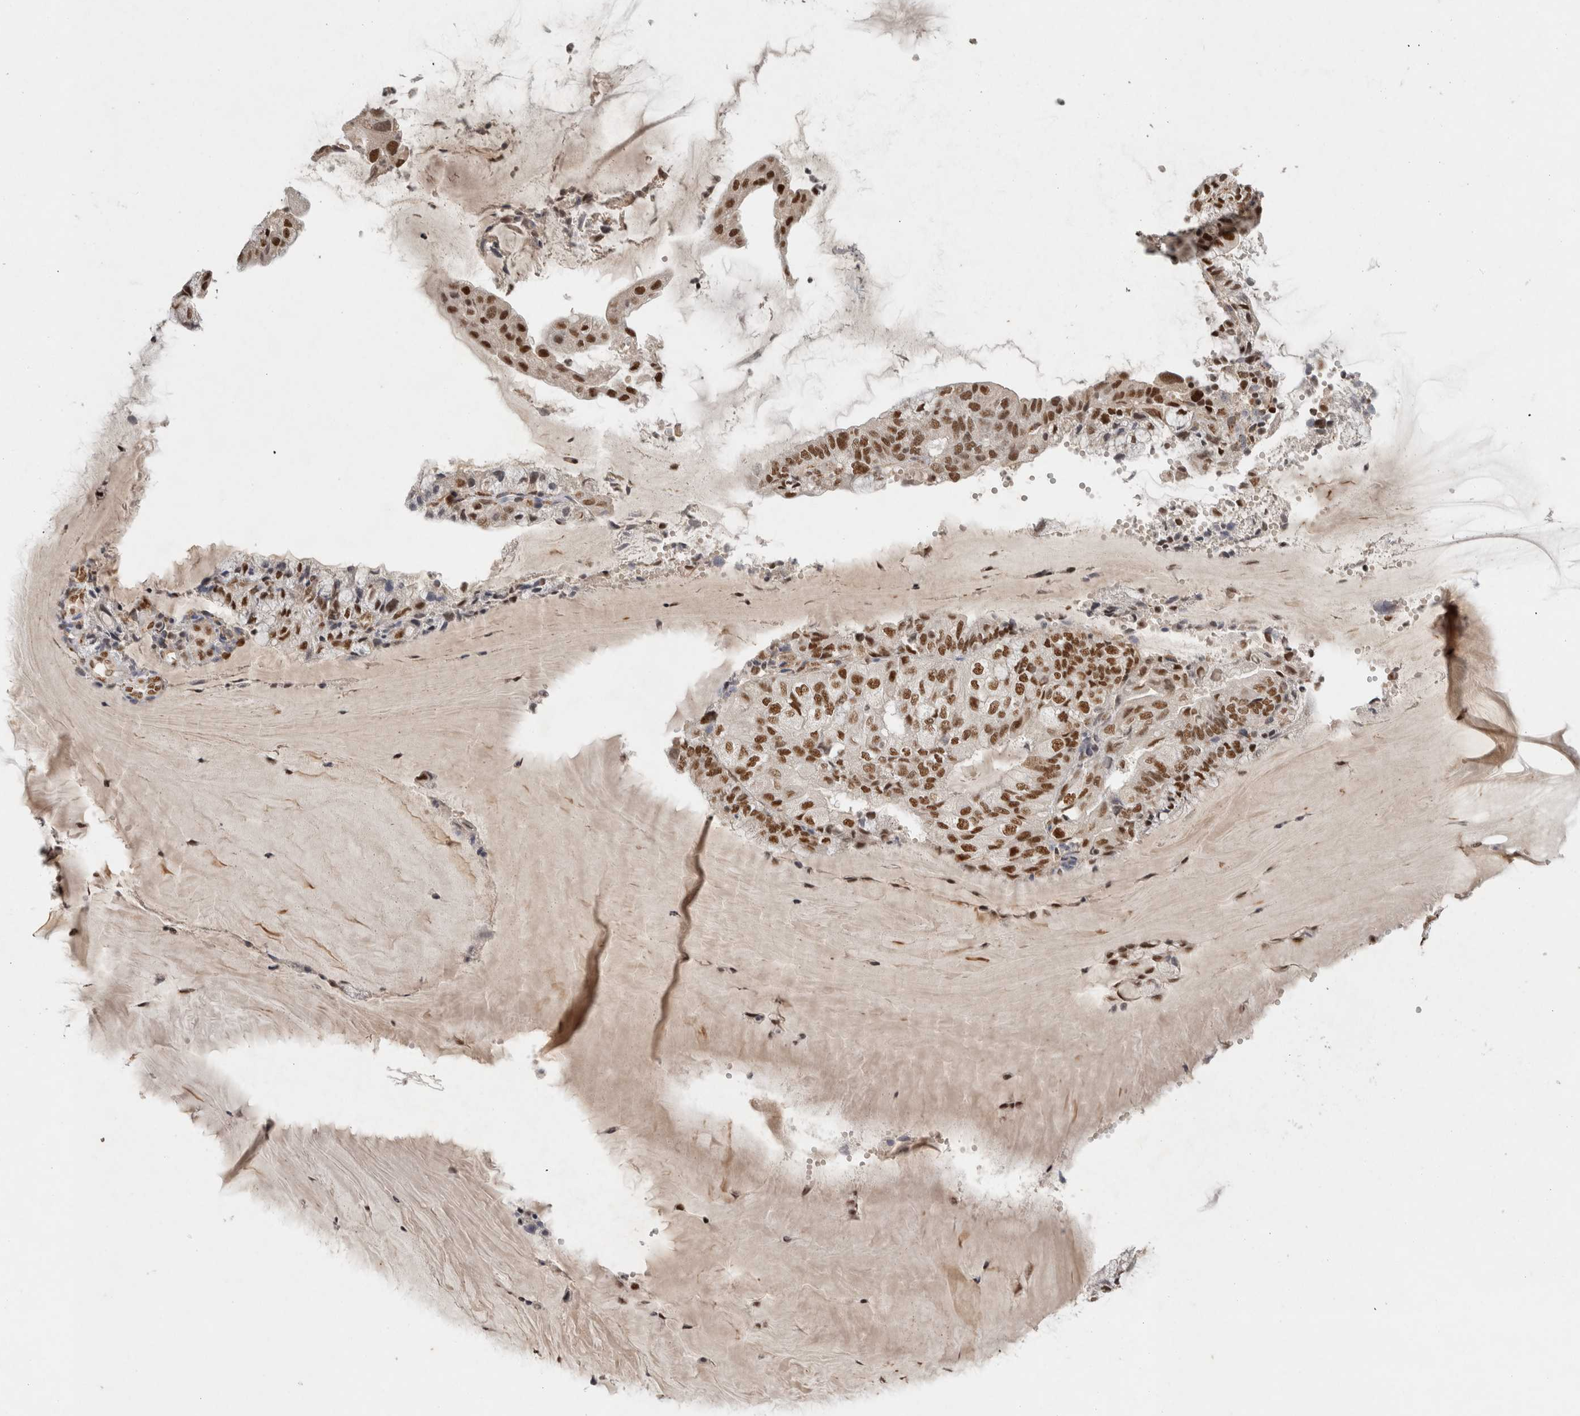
{"staining": {"intensity": "strong", "quantity": ">75%", "location": "nuclear"}, "tissue": "endometrial cancer", "cell_type": "Tumor cells", "image_type": "cancer", "snomed": [{"axis": "morphology", "description": "Adenocarcinoma, NOS"}, {"axis": "topography", "description": "Endometrium"}], "caption": "Tumor cells exhibit high levels of strong nuclear expression in approximately >75% of cells in adenocarcinoma (endometrial).", "gene": "DDX42", "patient": {"sex": "female", "age": 81}}